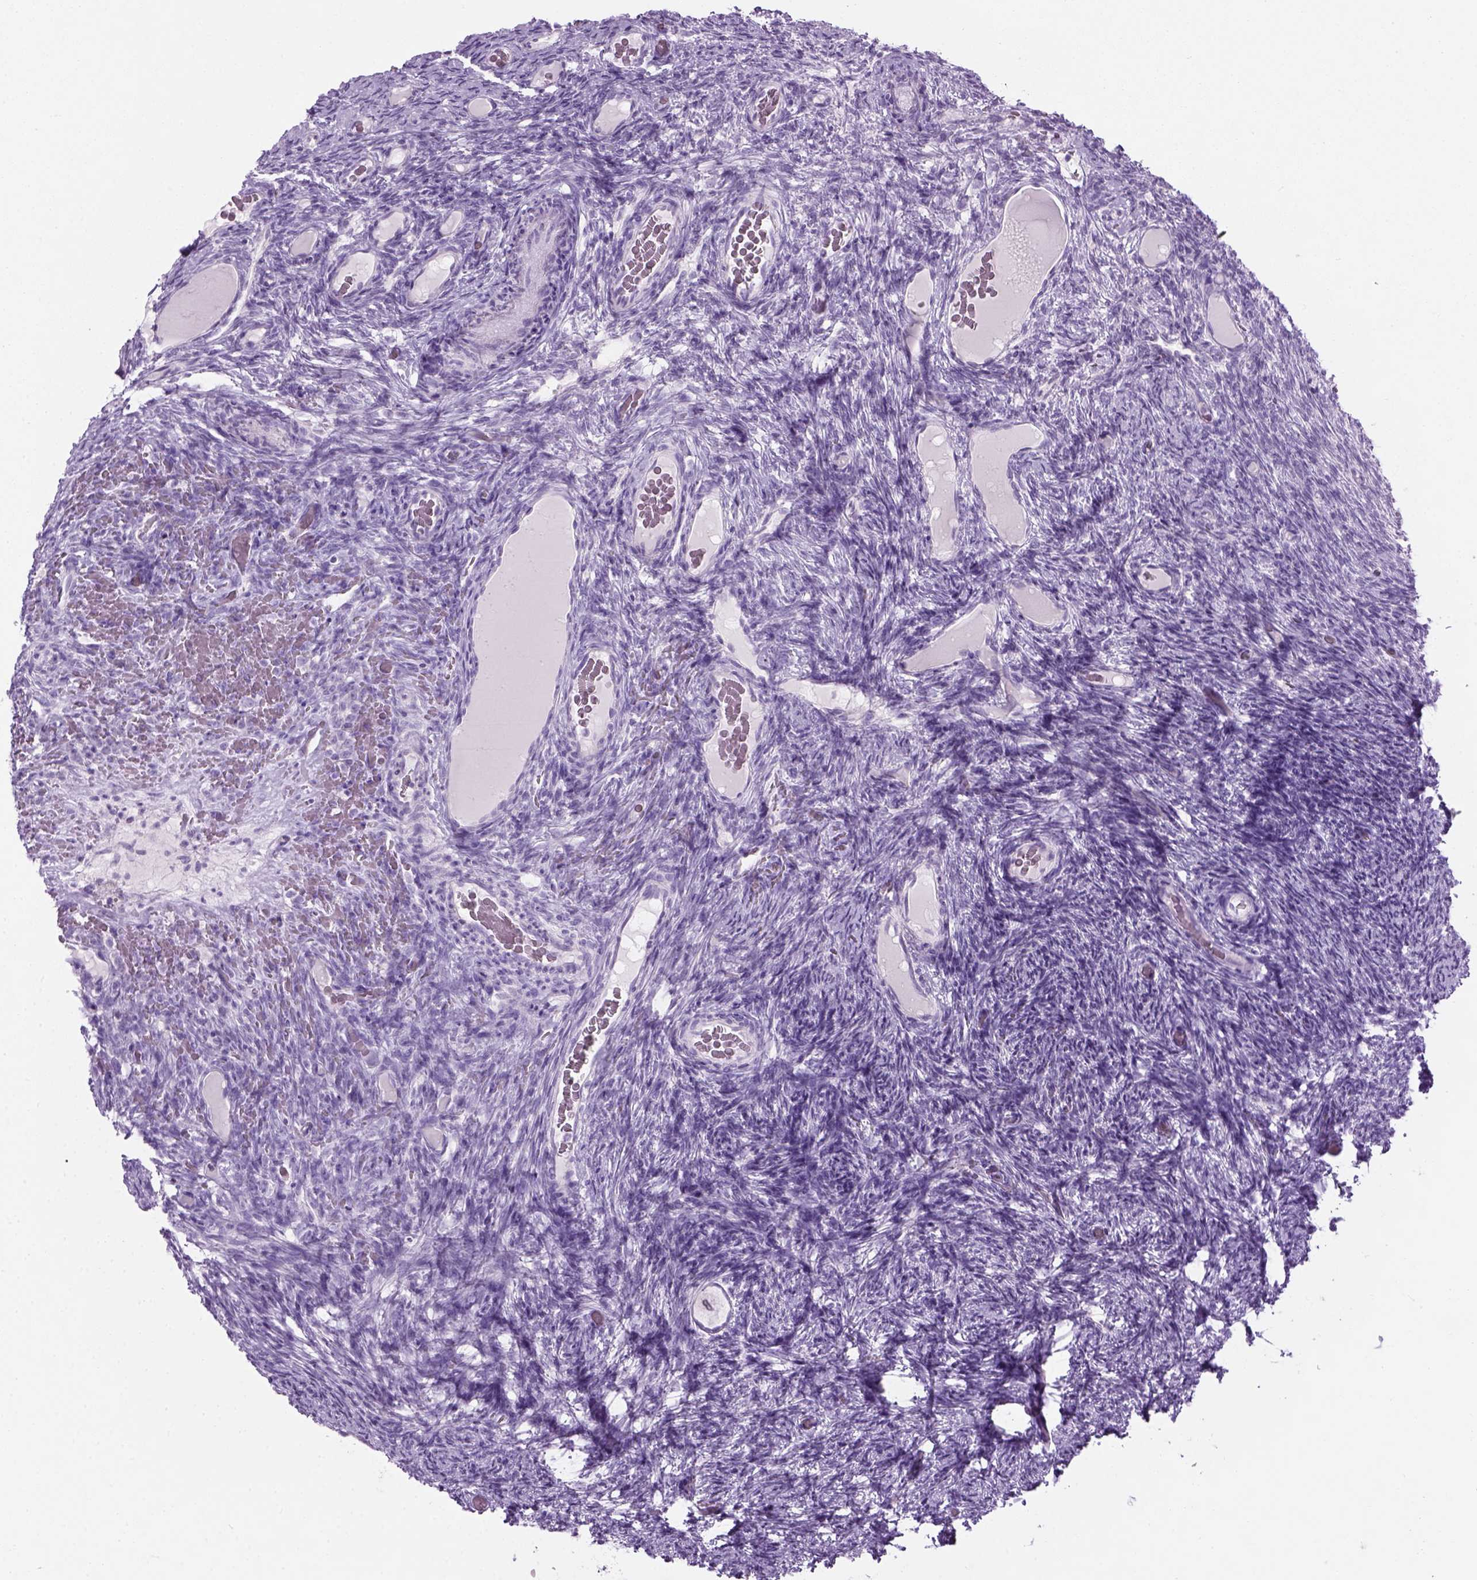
{"staining": {"intensity": "negative", "quantity": "none", "location": "none"}, "tissue": "ovary", "cell_type": "Follicle cells", "image_type": "normal", "snomed": [{"axis": "morphology", "description": "Normal tissue, NOS"}, {"axis": "topography", "description": "Ovary"}], "caption": "DAB (3,3'-diaminobenzidine) immunohistochemical staining of unremarkable human ovary displays no significant staining in follicle cells. Brightfield microscopy of IHC stained with DAB (3,3'-diaminobenzidine) (brown) and hematoxylin (blue), captured at high magnification.", "gene": "CIBAR2", "patient": {"sex": "female", "age": 34}}